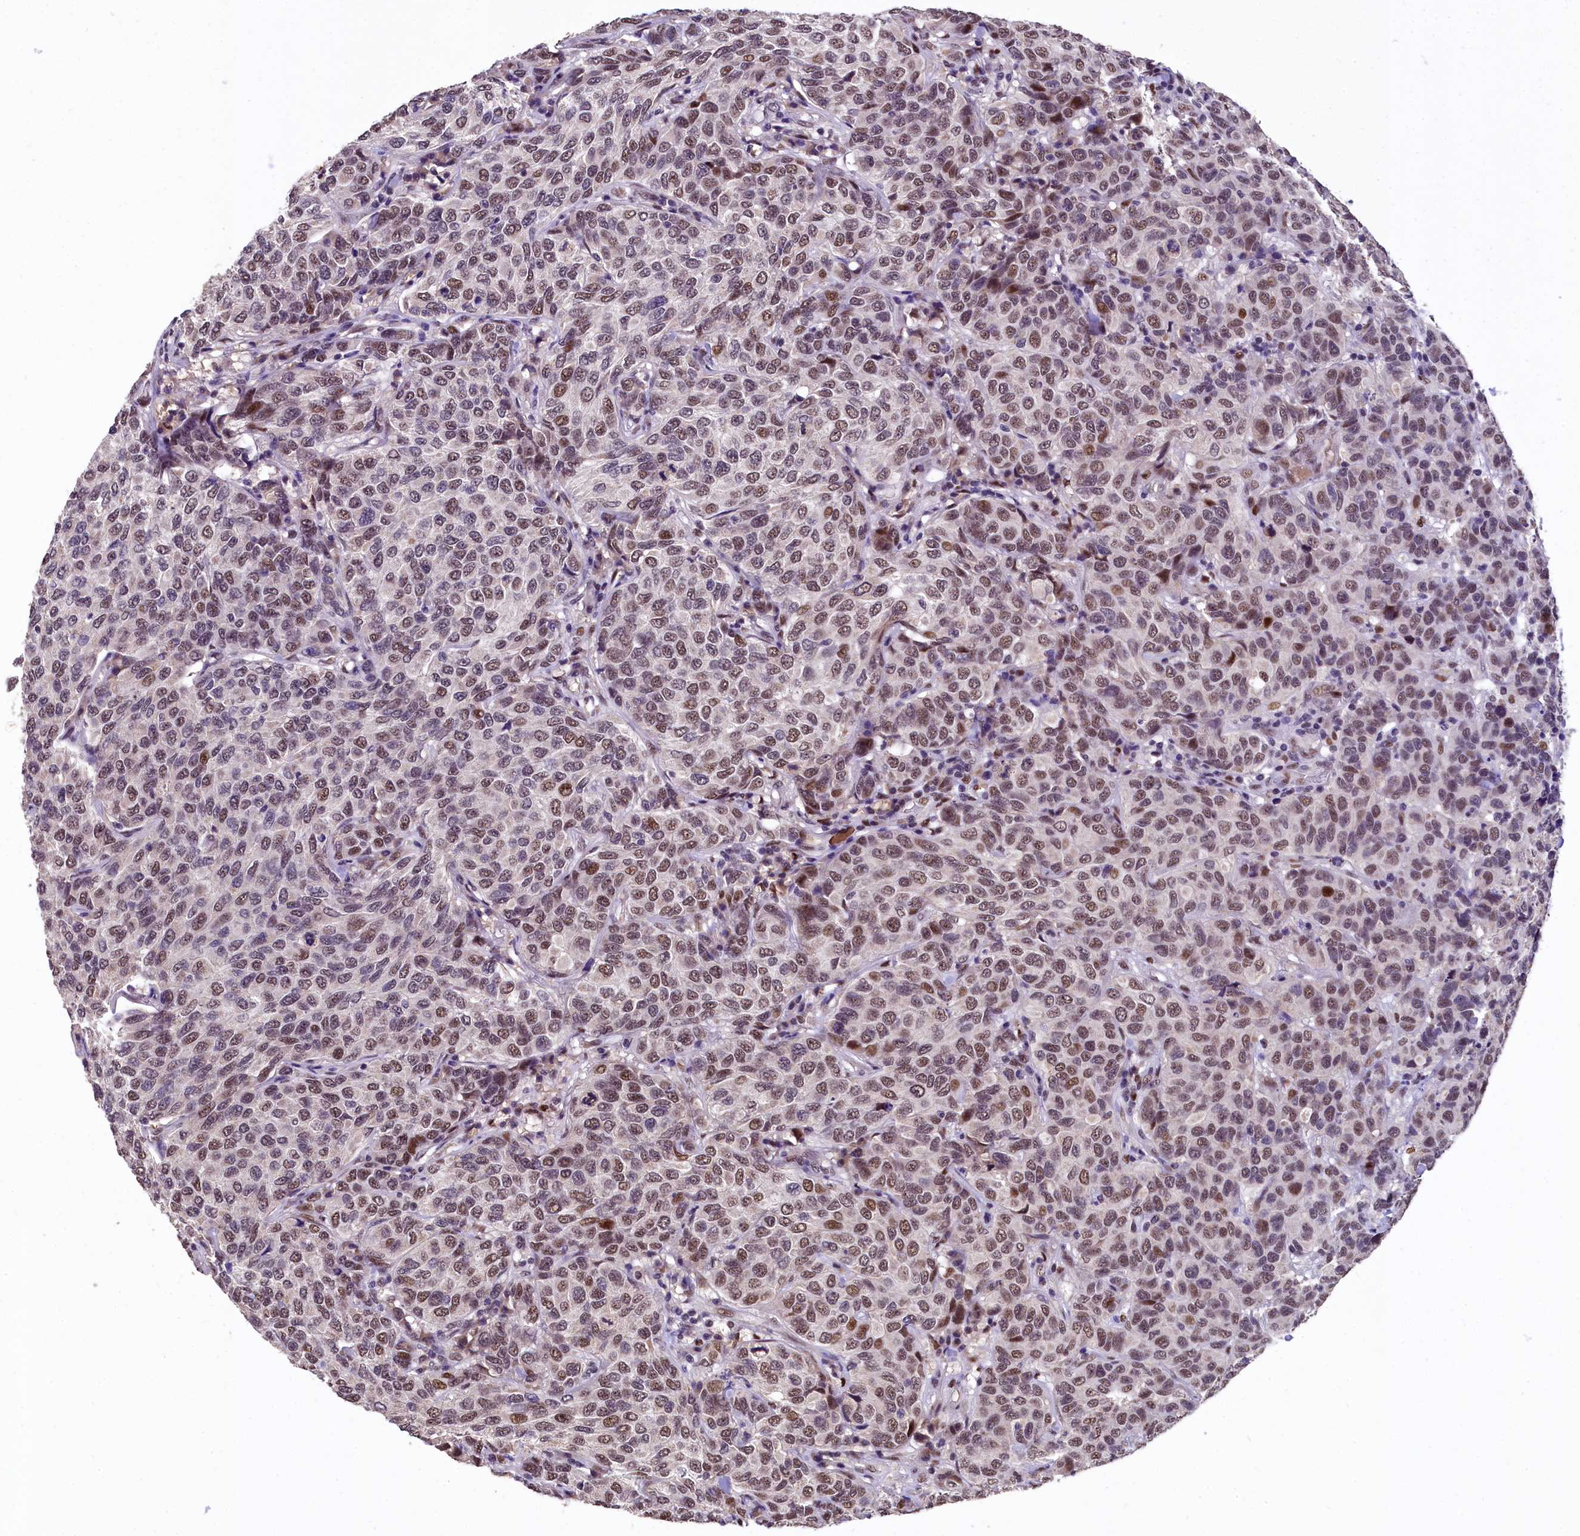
{"staining": {"intensity": "moderate", "quantity": ">75%", "location": "nuclear"}, "tissue": "breast cancer", "cell_type": "Tumor cells", "image_type": "cancer", "snomed": [{"axis": "morphology", "description": "Duct carcinoma"}, {"axis": "topography", "description": "Breast"}], "caption": "Brown immunohistochemical staining in human breast cancer exhibits moderate nuclear expression in approximately >75% of tumor cells.", "gene": "HECTD4", "patient": {"sex": "female", "age": 55}}